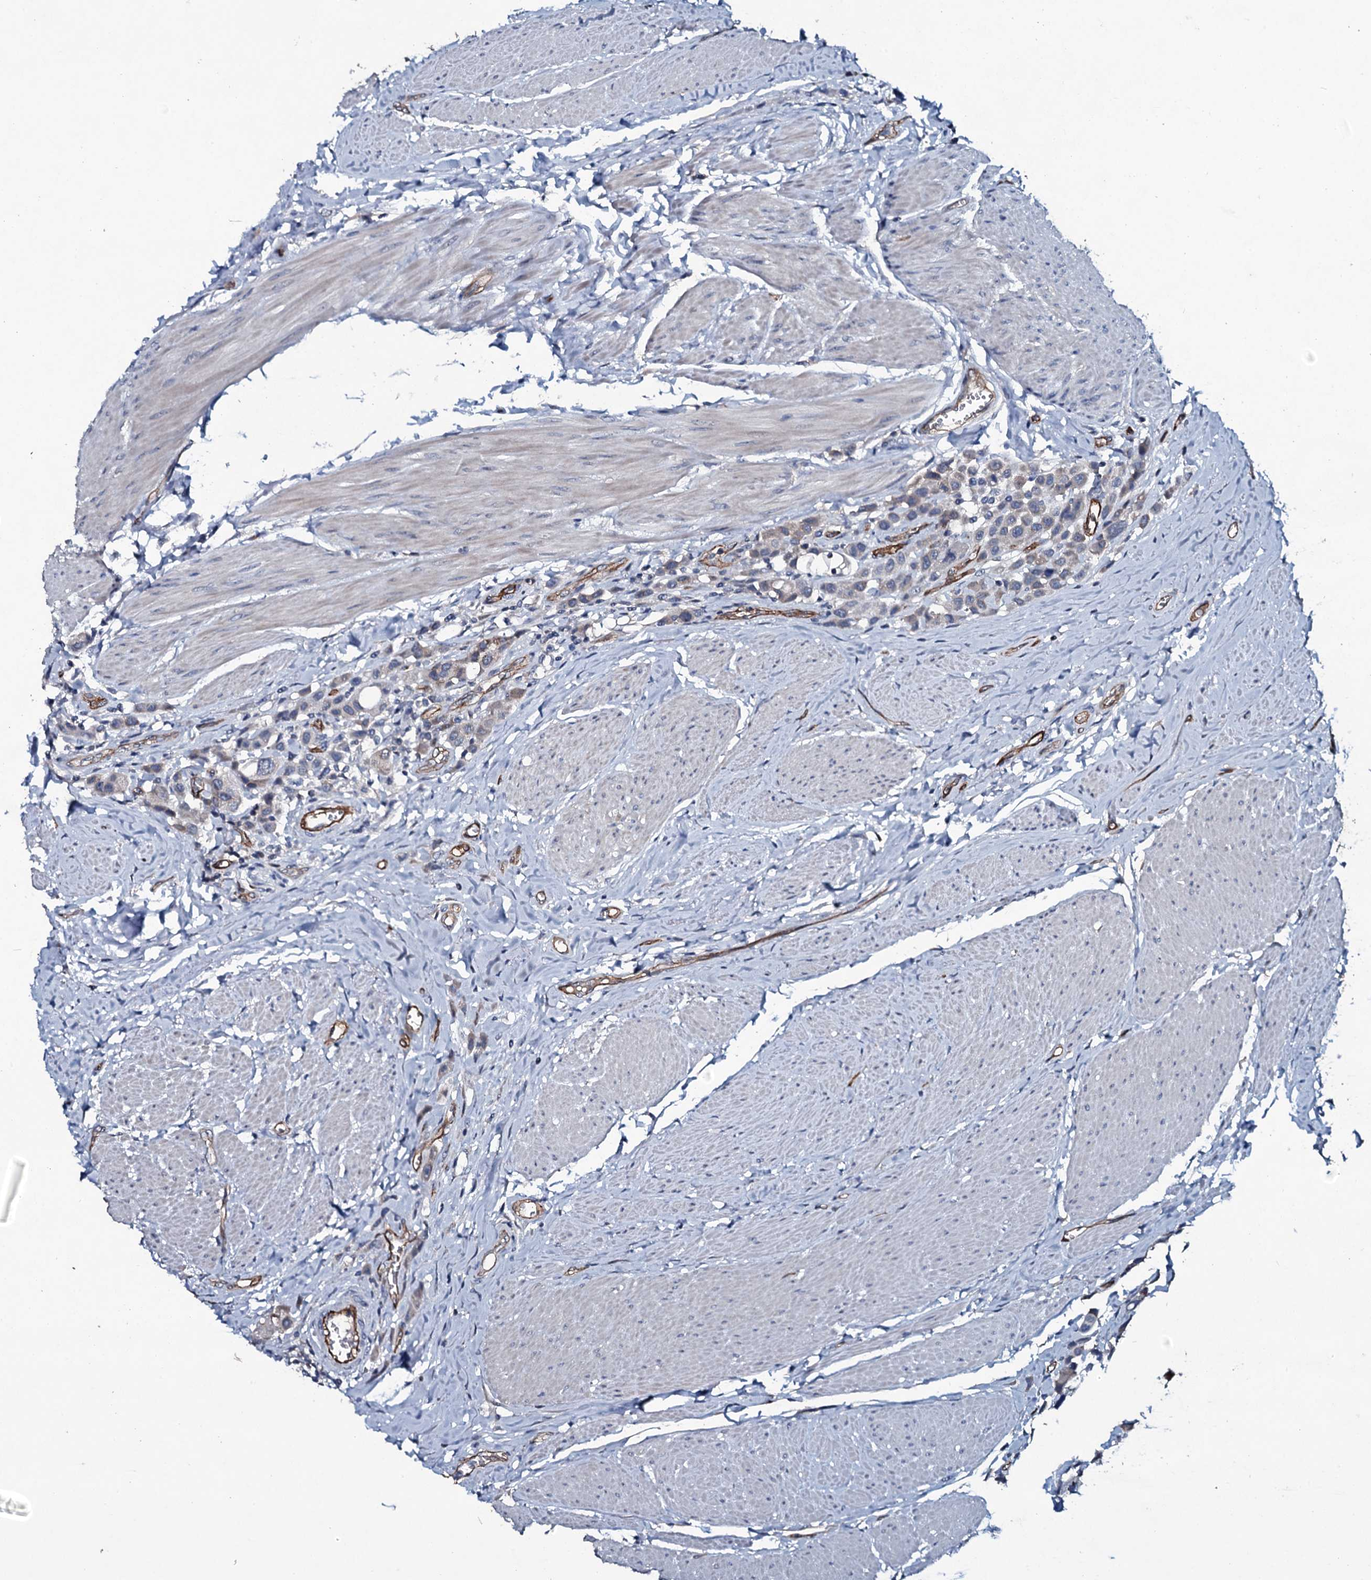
{"staining": {"intensity": "negative", "quantity": "none", "location": "none"}, "tissue": "urothelial cancer", "cell_type": "Tumor cells", "image_type": "cancer", "snomed": [{"axis": "morphology", "description": "Urothelial carcinoma, High grade"}, {"axis": "topography", "description": "Urinary bladder"}], "caption": "IHC image of human urothelial carcinoma (high-grade) stained for a protein (brown), which shows no expression in tumor cells.", "gene": "CLEC14A", "patient": {"sex": "male", "age": 50}}